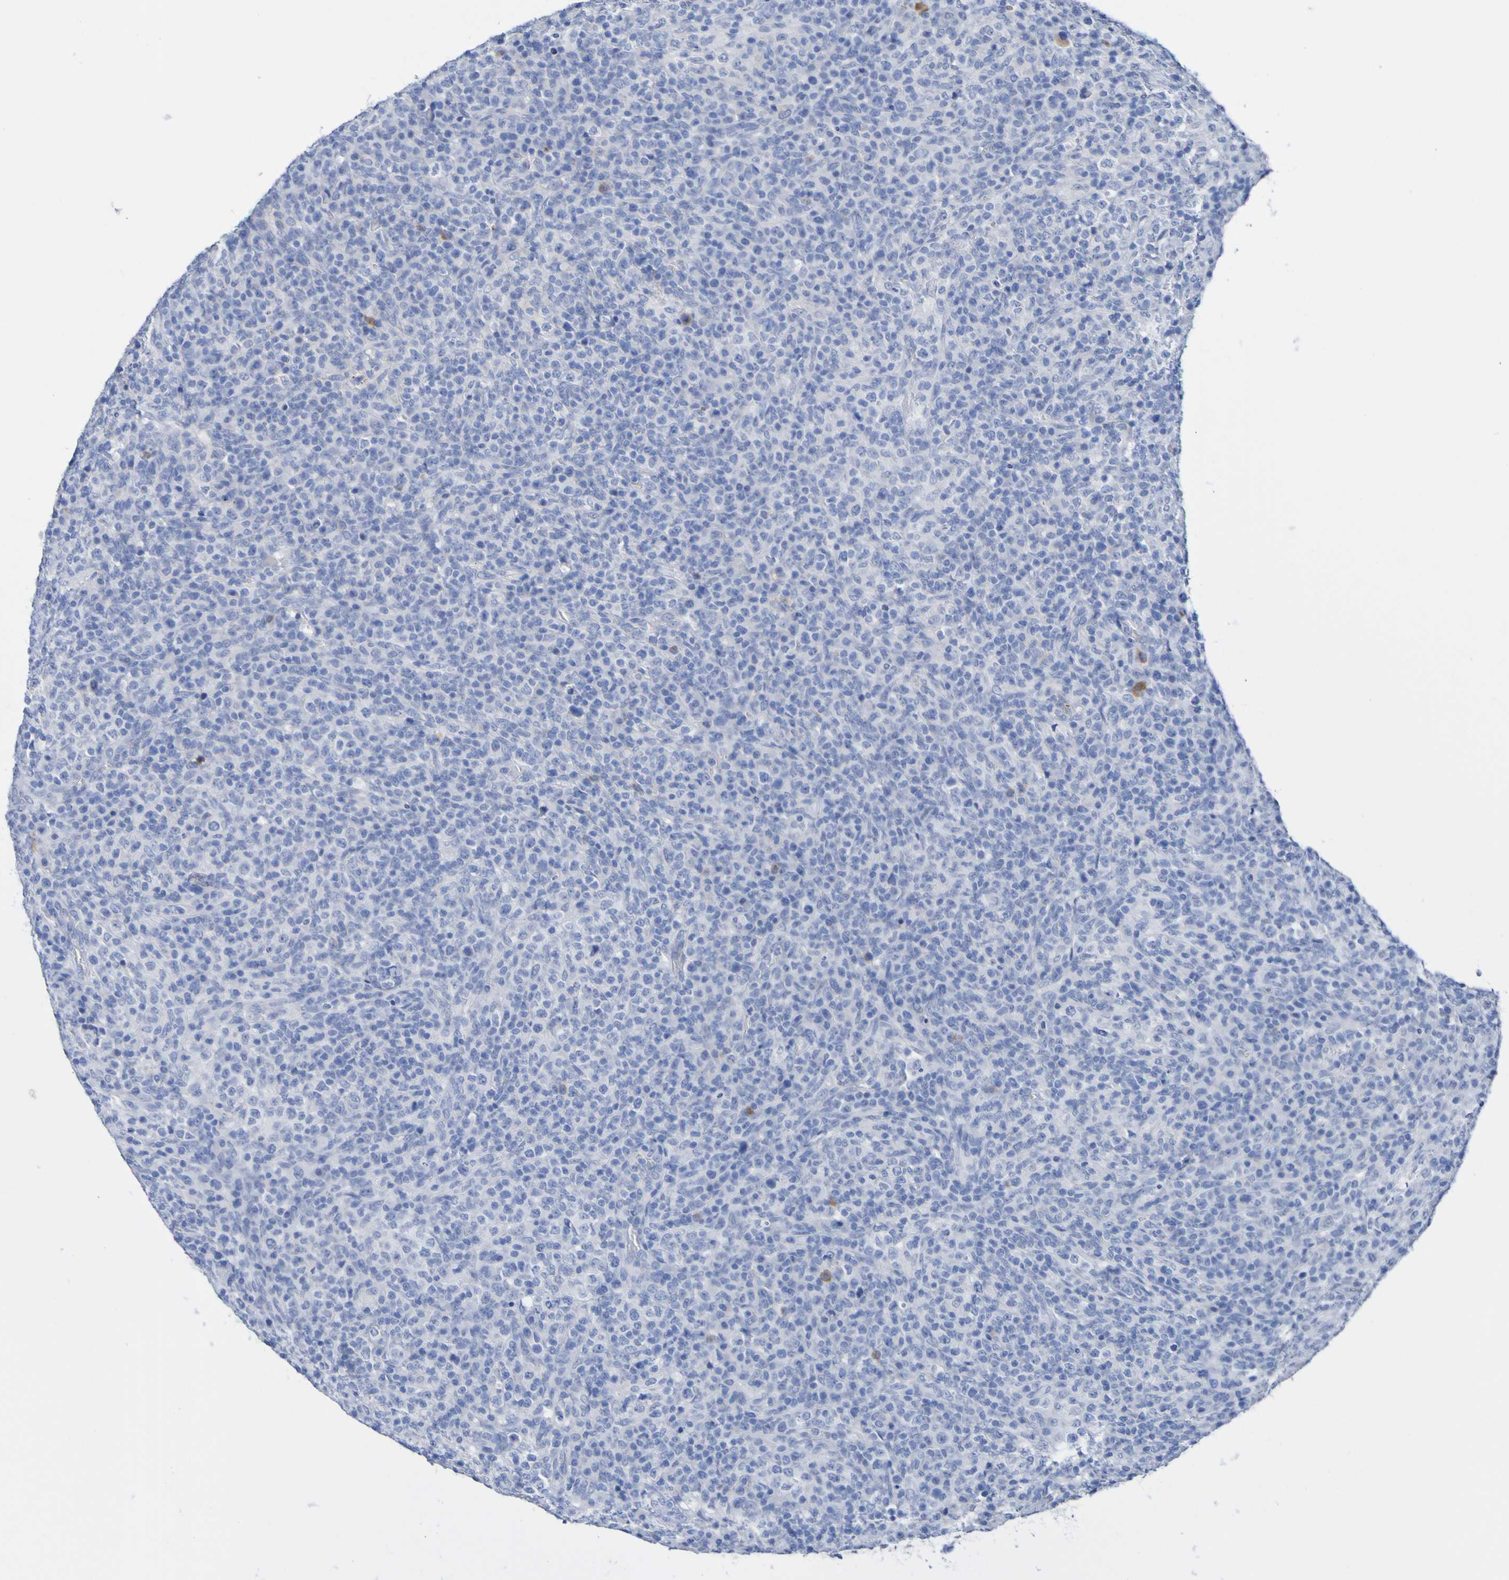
{"staining": {"intensity": "negative", "quantity": "none", "location": "none"}, "tissue": "lymphoma", "cell_type": "Tumor cells", "image_type": "cancer", "snomed": [{"axis": "morphology", "description": "Malignant lymphoma, non-Hodgkin's type, High grade"}, {"axis": "topography", "description": "Lymph node"}], "caption": "An image of lymphoma stained for a protein reveals no brown staining in tumor cells.", "gene": "SGCB", "patient": {"sex": "female", "age": 76}}